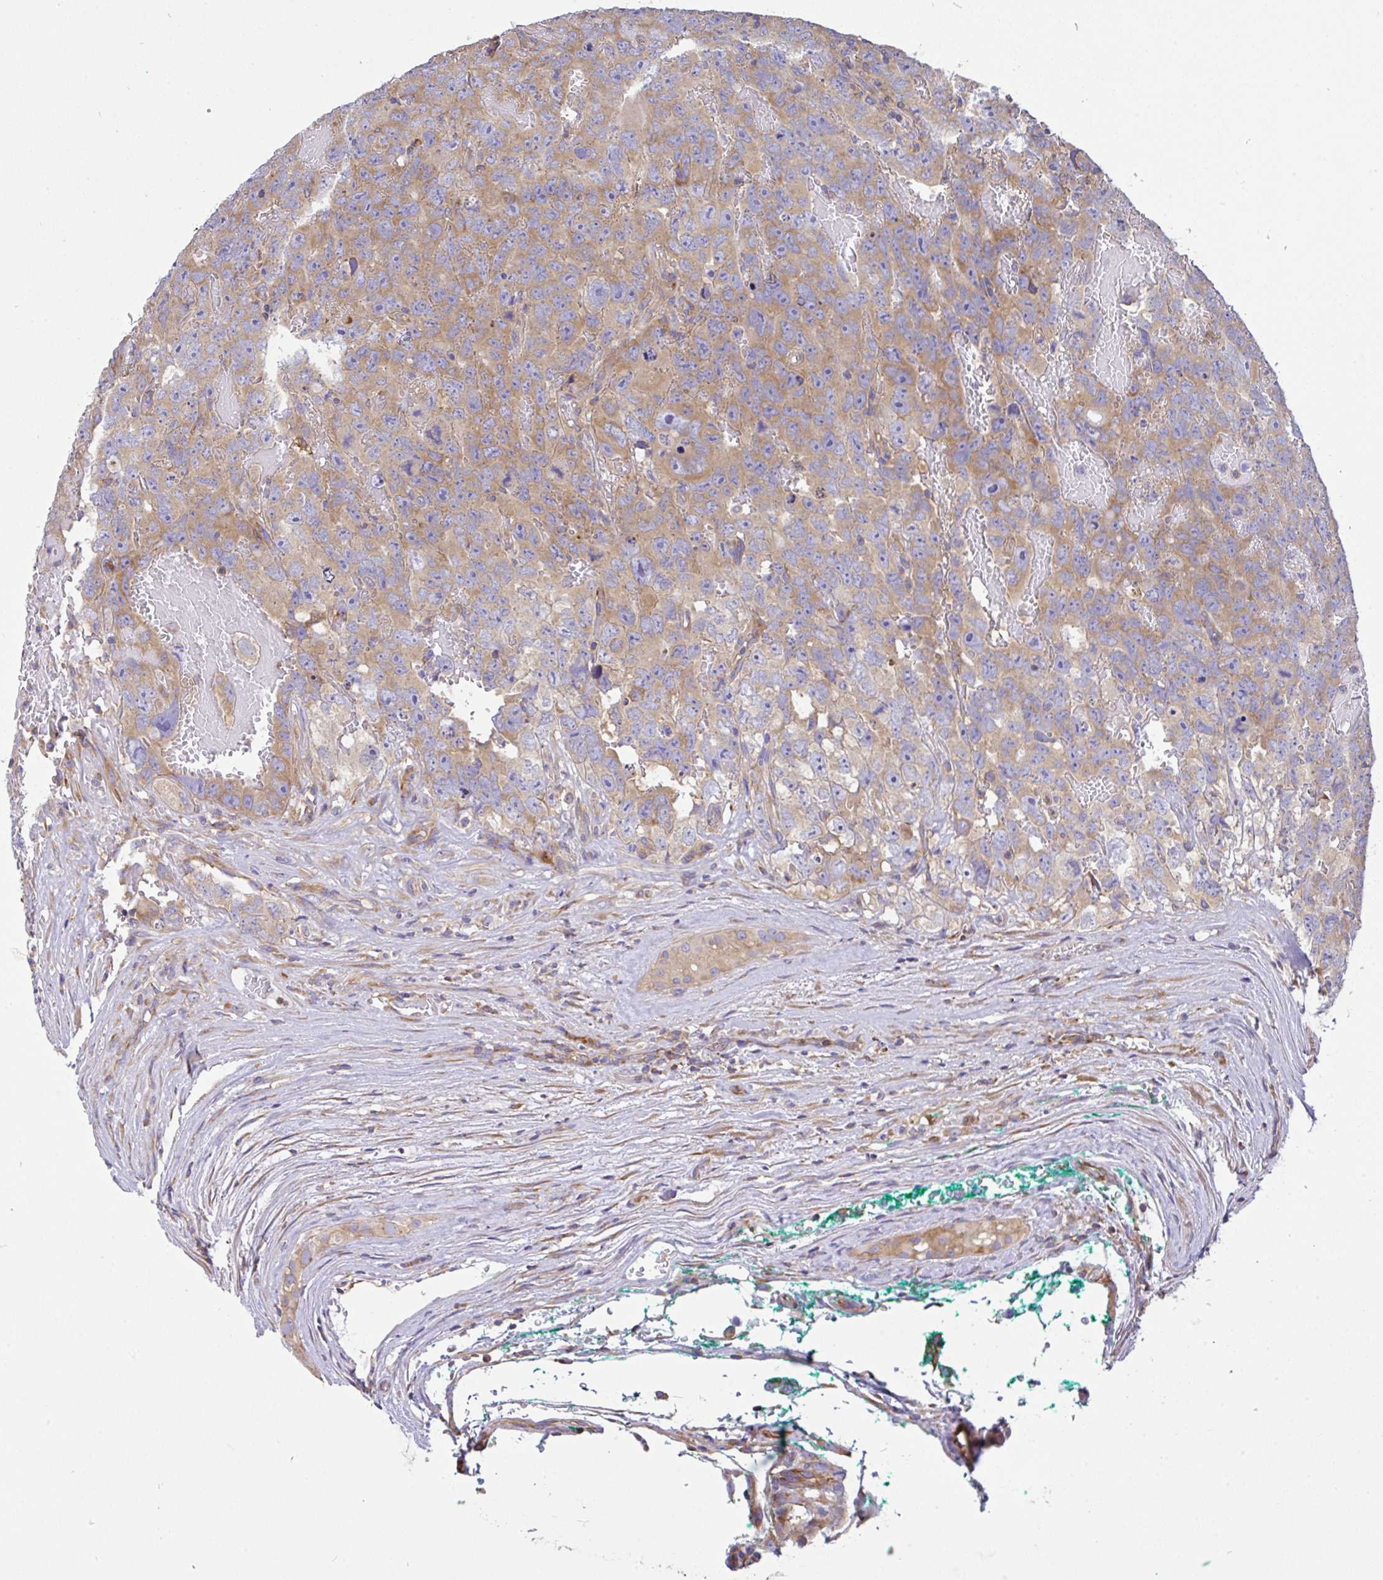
{"staining": {"intensity": "moderate", "quantity": ">75%", "location": "cytoplasmic/membranous"}, "tissue": "testis cancer", "cell_type": "Tumor cells", "image_type": "cancer", "snomed": [{"axis": "morphology", "description": "Carcinoma, Embryonal, NOS"}, {"axis": "topography", "description": "Testis"}], "caption": "Immunohistochemical staining of human testis cancer demonstrates medium levels of moderate cytoplasmic/membranous positivity in approximately >75% of tumor cells.", "gene": "GFPT2", "patient": {"sex": "male", "age": 45}}